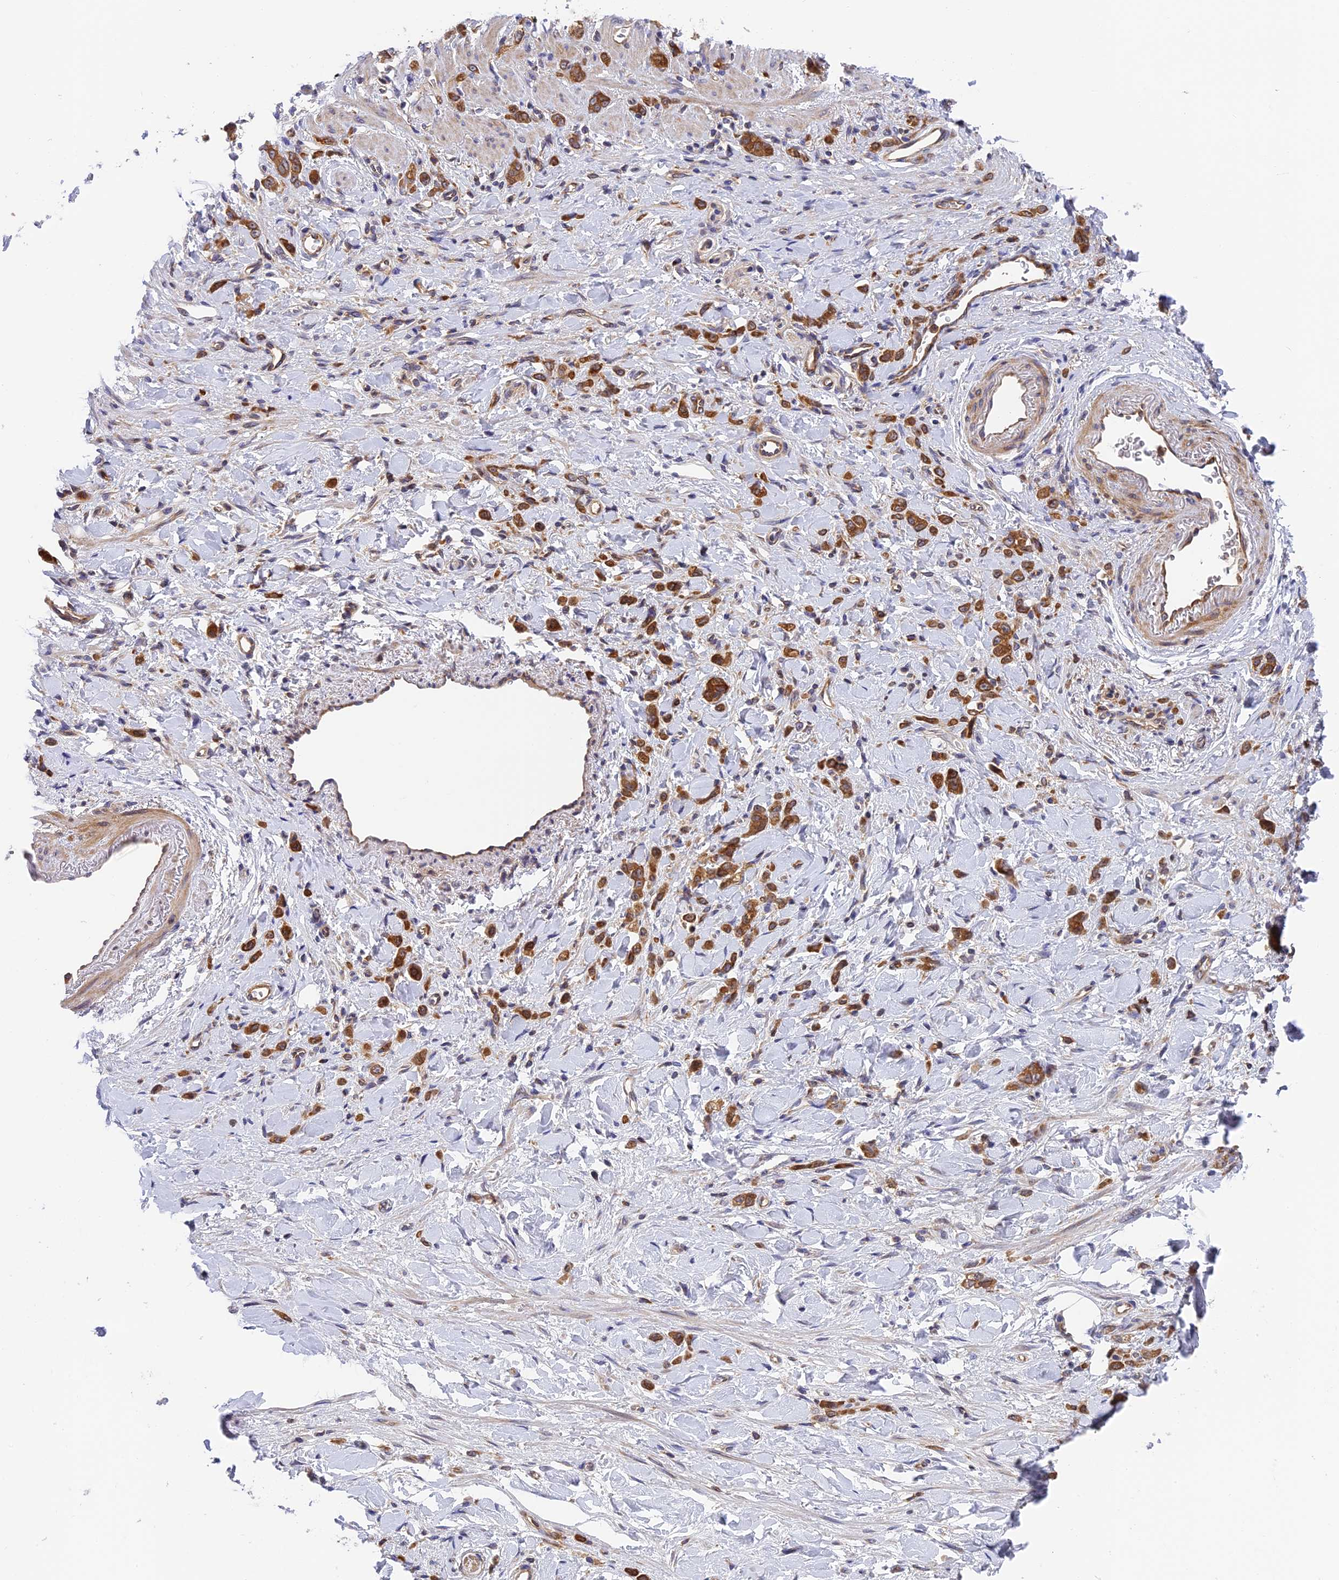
{"staining": {"intensity": "strong", "quantity": ">75%", "location": "cytoplasmic/membranous"}, "tissue": "stomach cancer", "cell_type": "Tumor cells", "image_type": "cancer", "snomed": [{"axis": "morphology", "description": "Normal tissue, NOS"}, {"axis": "morphology", "description": "Adenocarcinoma, NOS"}, {"axis": "topography", "description": "Stomach"}], "caption": "Adenocarcinoma (stomach) stained with immunohistochemistry (IHC) displays strong cytoplasmic/membranous expression in approximately >75% of tumor cells.", "gene": "IPO5", "patient": {"sex": "male", "age": 82}}